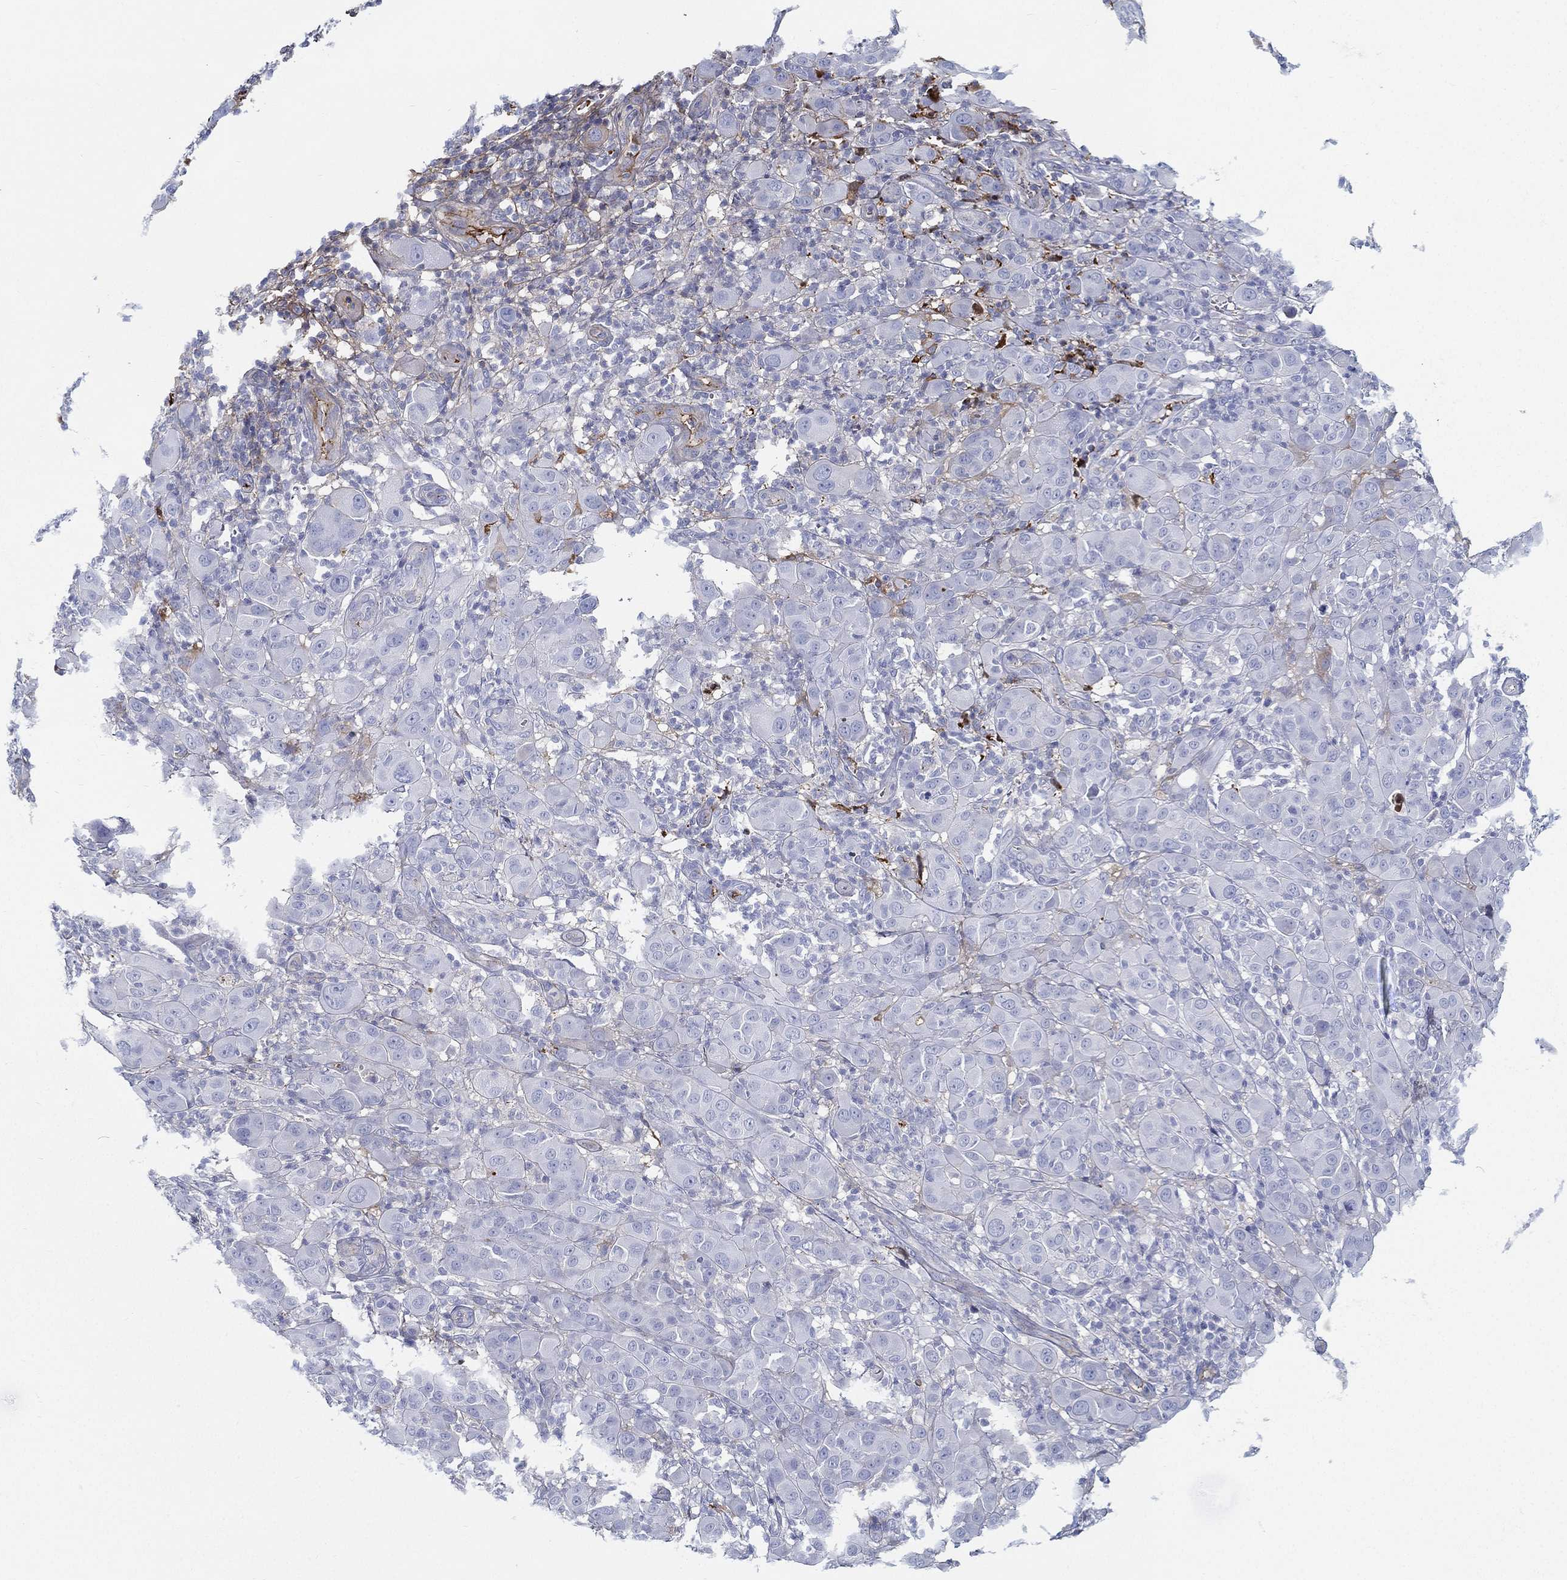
{"staining": {"intensity": "negative", "quantity": "none", "location": "none"}, "tissue": "melanoma", "cell_type": "Tumor cells", "image_type": "cancer", "snomed": [{"axis": "morphology", "description": "Malignant melanoma, NOS"}, {"axis": "topography", "description": "Skin"}], "caption": "Immunohistochemical staining of human malignant melanoma reveals no significant staining in tumor cells.", "gene": "IFNB1", "patient": {"sex": "female", "age": 87}}